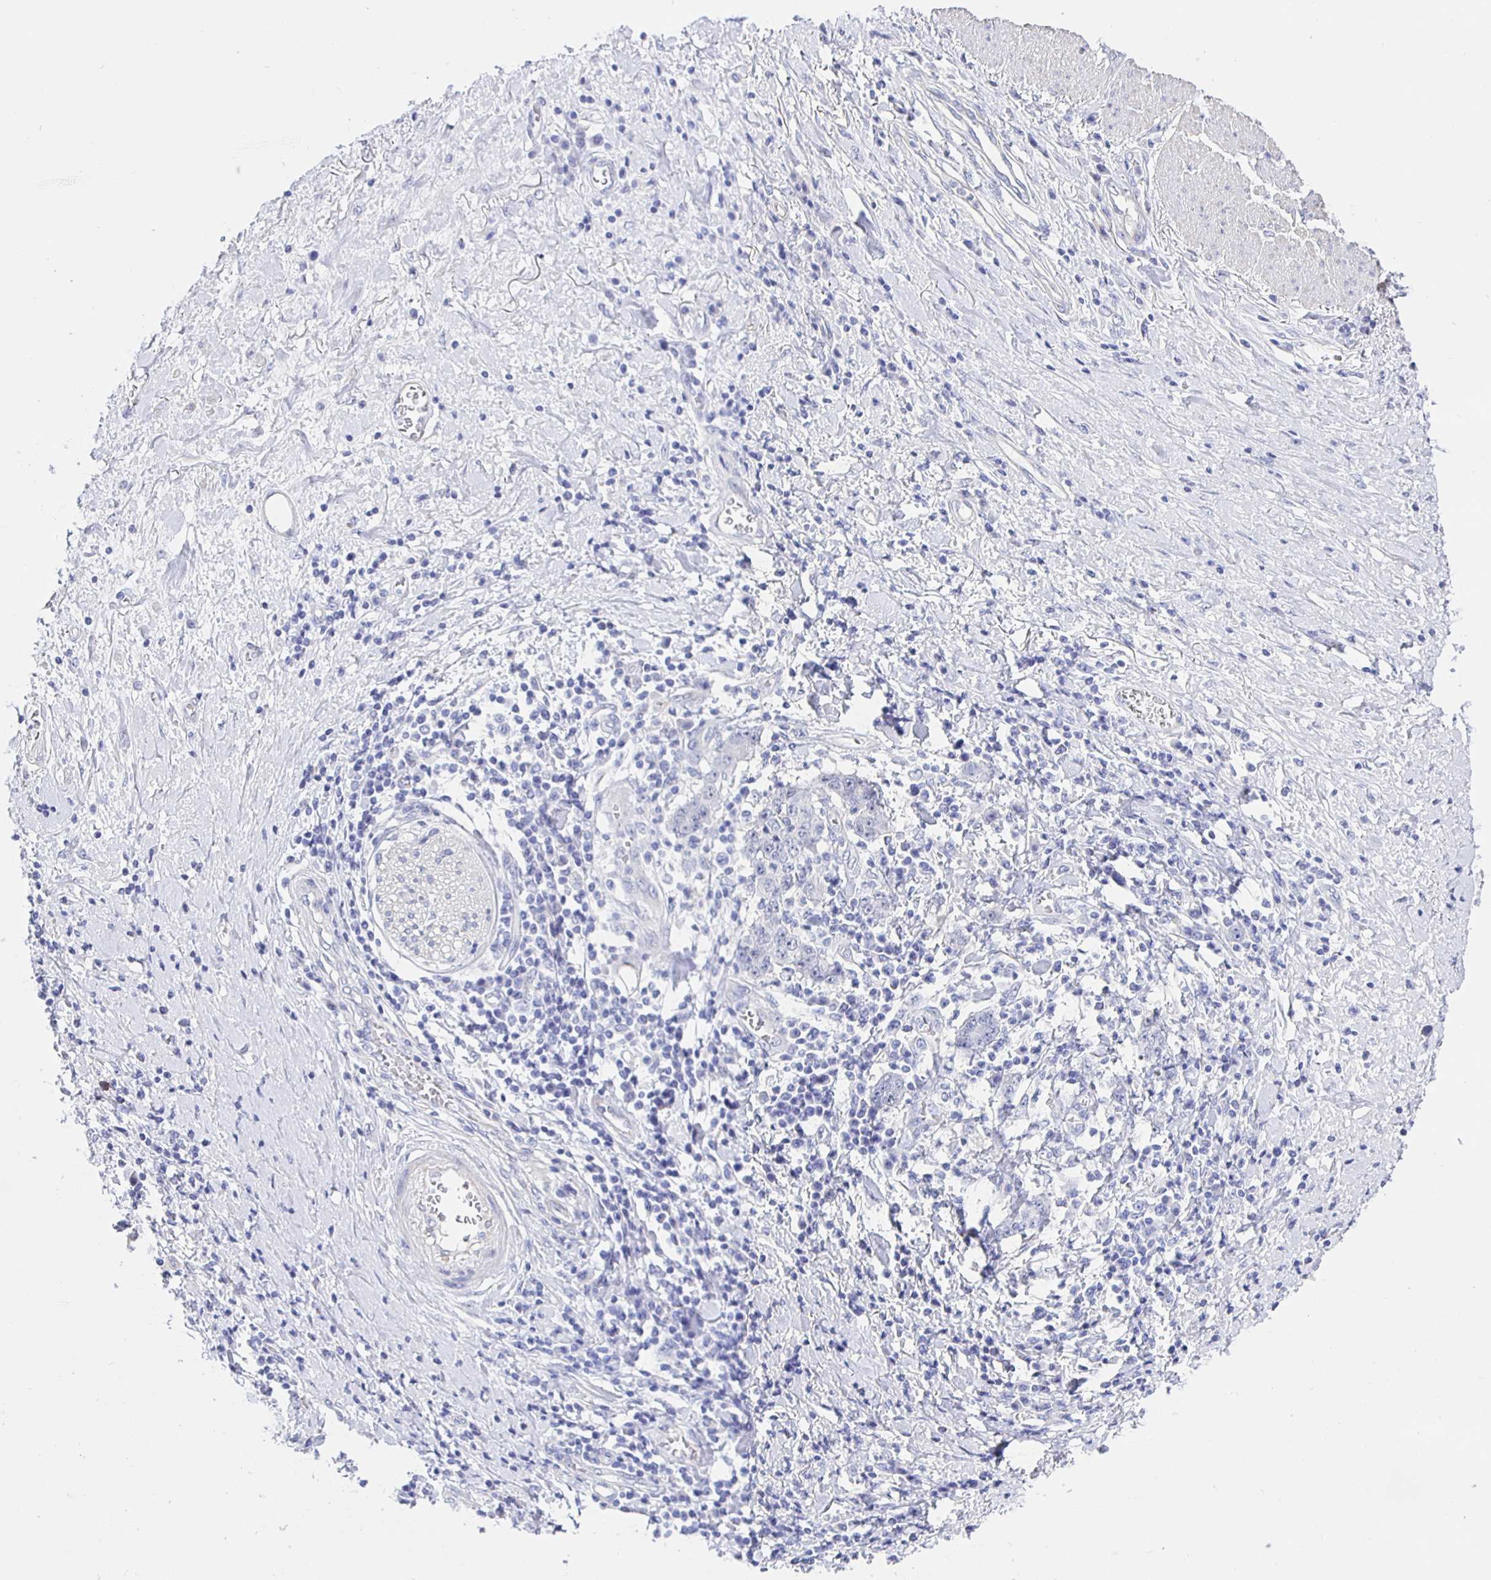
{"staining": {"intensity": "negative", "quantity": "none", "location": "none"}, "tissue": "stomach cancer", "cell_type": "Tumor cells", "image_type": "cancer", "snomed": [{"axis": "morphology", "description": "Normal tissue, NOS"}, {"axis": "morphology", "description": "Adenocarcinoma, NOS"}, {"axis": "topography", "description": "Stomach, upper"}, {"axis": "topography", "description": "Stomach"}], "caption": "Adenocarcinoma (stomach) was stained to show a protein in brown. There is no significant expression in tumor cells. (Stains: DAB (3,3'-diaminobenzidine) IHC with hematoxylin counter stain, Microscopy: brightfield microscopy at high magnification).", "gene": "HSPA4L", "patient": {"sex": "male", "age": 59}}